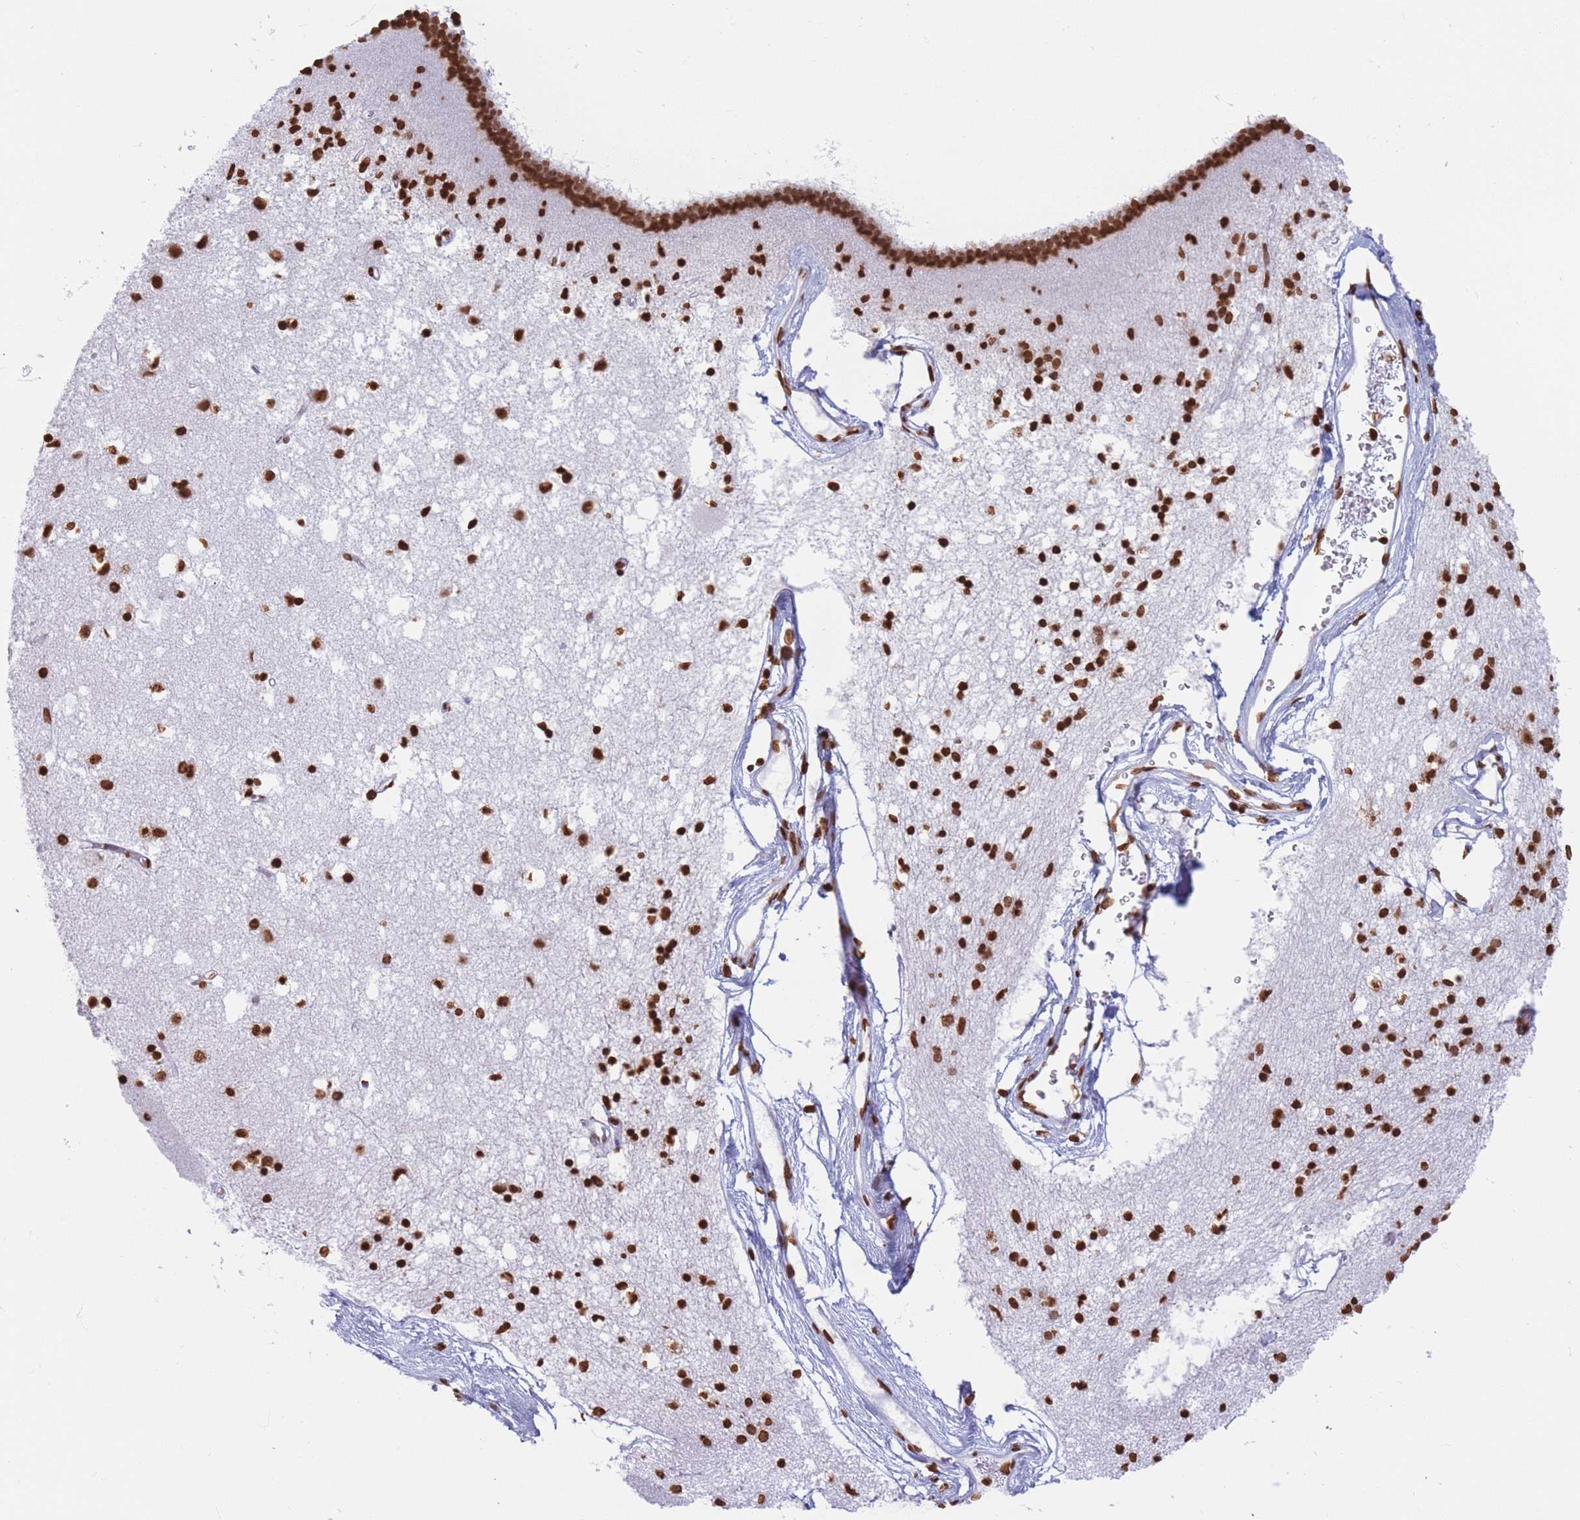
{"staining": {"intensity": "strong", "quantity": ">75%", "location": "nuclear"}, "tissue": "caudate", "cell_type": "Glial cells", "image_type": "normal", "snomed": [{"axis": "morphology", "description": "Normal tissue, NOS"}, {"axis": "topography", "description": "Lateral ventricle wall"}], "caption": "A high-resolution photomicrograph shows IHC staining of unremarkable caudate, which exhibits strong nuclear positivity in about >75% of glial cells.", "gene": "RYK", "patient": {"sex": "male", "age": 58}}